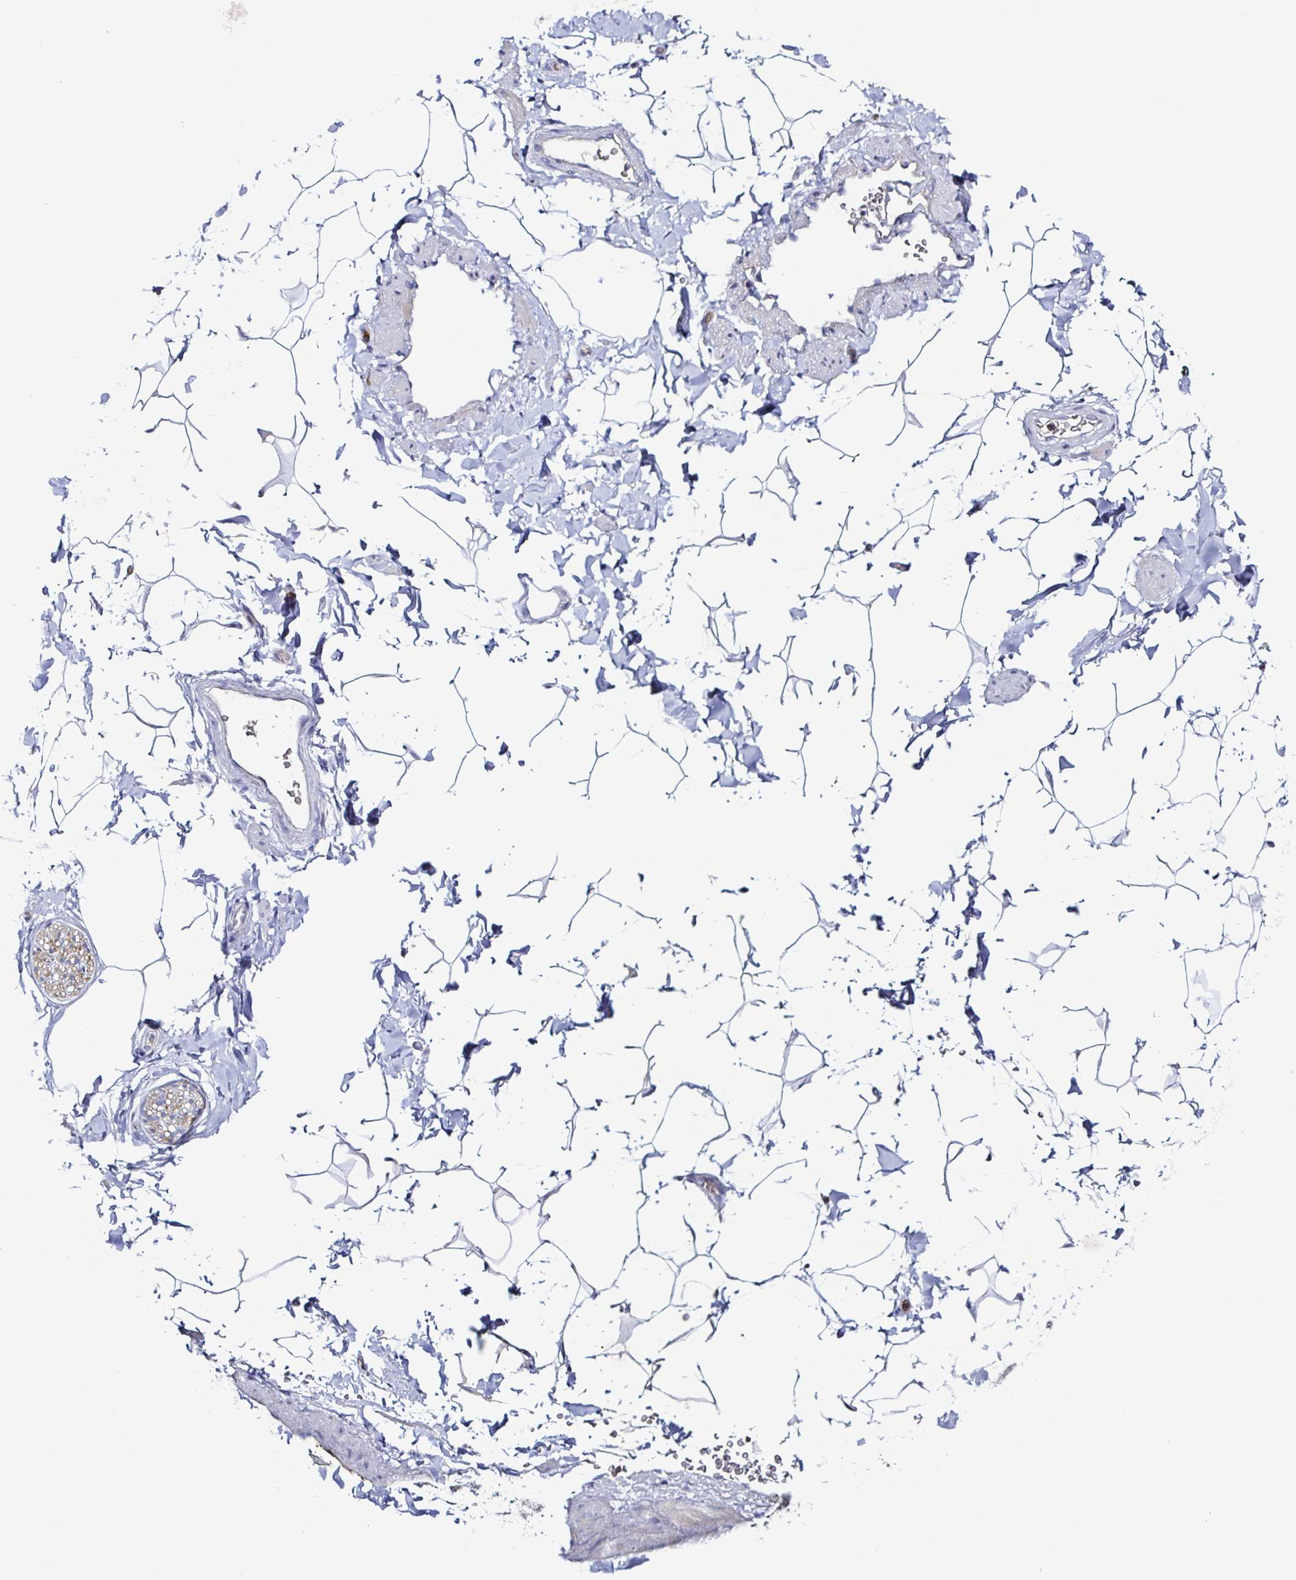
{"staining": {"intensity": "negative", "quantity": "none", "location": "none"}, "tissue": "adipose tissue", "cell_type": "Adipocytes", "image_type": "normal", "snomed": [{"axis": "morphology", "description": "Normal tissue, NOS"}, {"axis": "topography", "description": "Epididymis"}, {"axis": "topography", "description": "Peripheral nerve tissue"}], "caption": "This is an immunohistochemistry photomicrograph of normal human adipose tissue. There is no positivity in adipocytes.", "gene": "ACSBG2", "patient": {"sex": "male", "age": 32}}